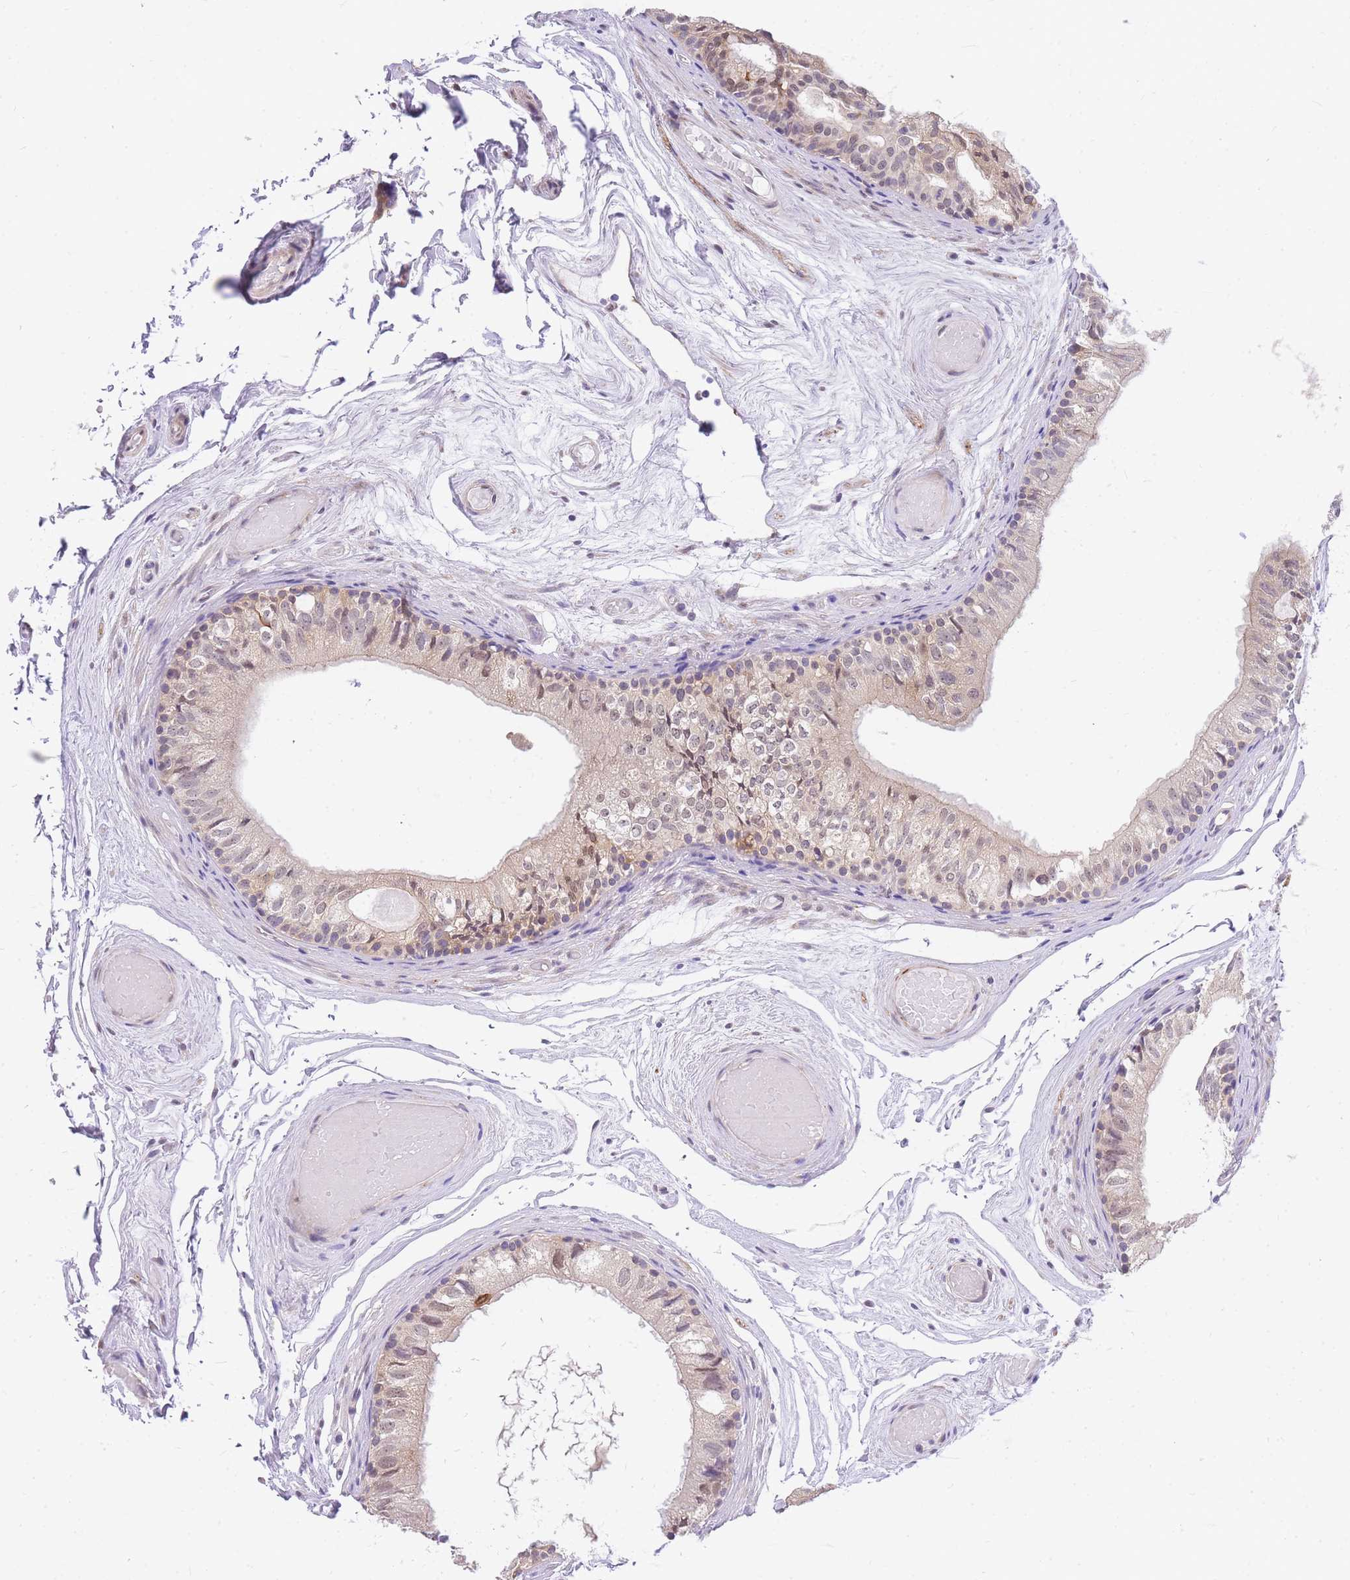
{"staining": {"intensity": "weak", "quantity": "25%-75%", "location": "cytoplasmic/membranous,nuclear"}, "tissue": "epididymis", "cell_type": "Glandular cells", "image_type": "normal", "snomed": [{"axis": "morphology", "description": "Normal tissue, NOS"}, {"axis": "topography", "description": "Epididymis"}], "caption": "This histopathology image exhibits immunohistochemistry (IHC) staining of unremarkable epididymis, with low weak cytoplasmic/membranous,nuclear positivity in approximately 25%-75% of glandular cells.", "gene": "S100PBP", "patient": {"sex": "male", "age": 79}}